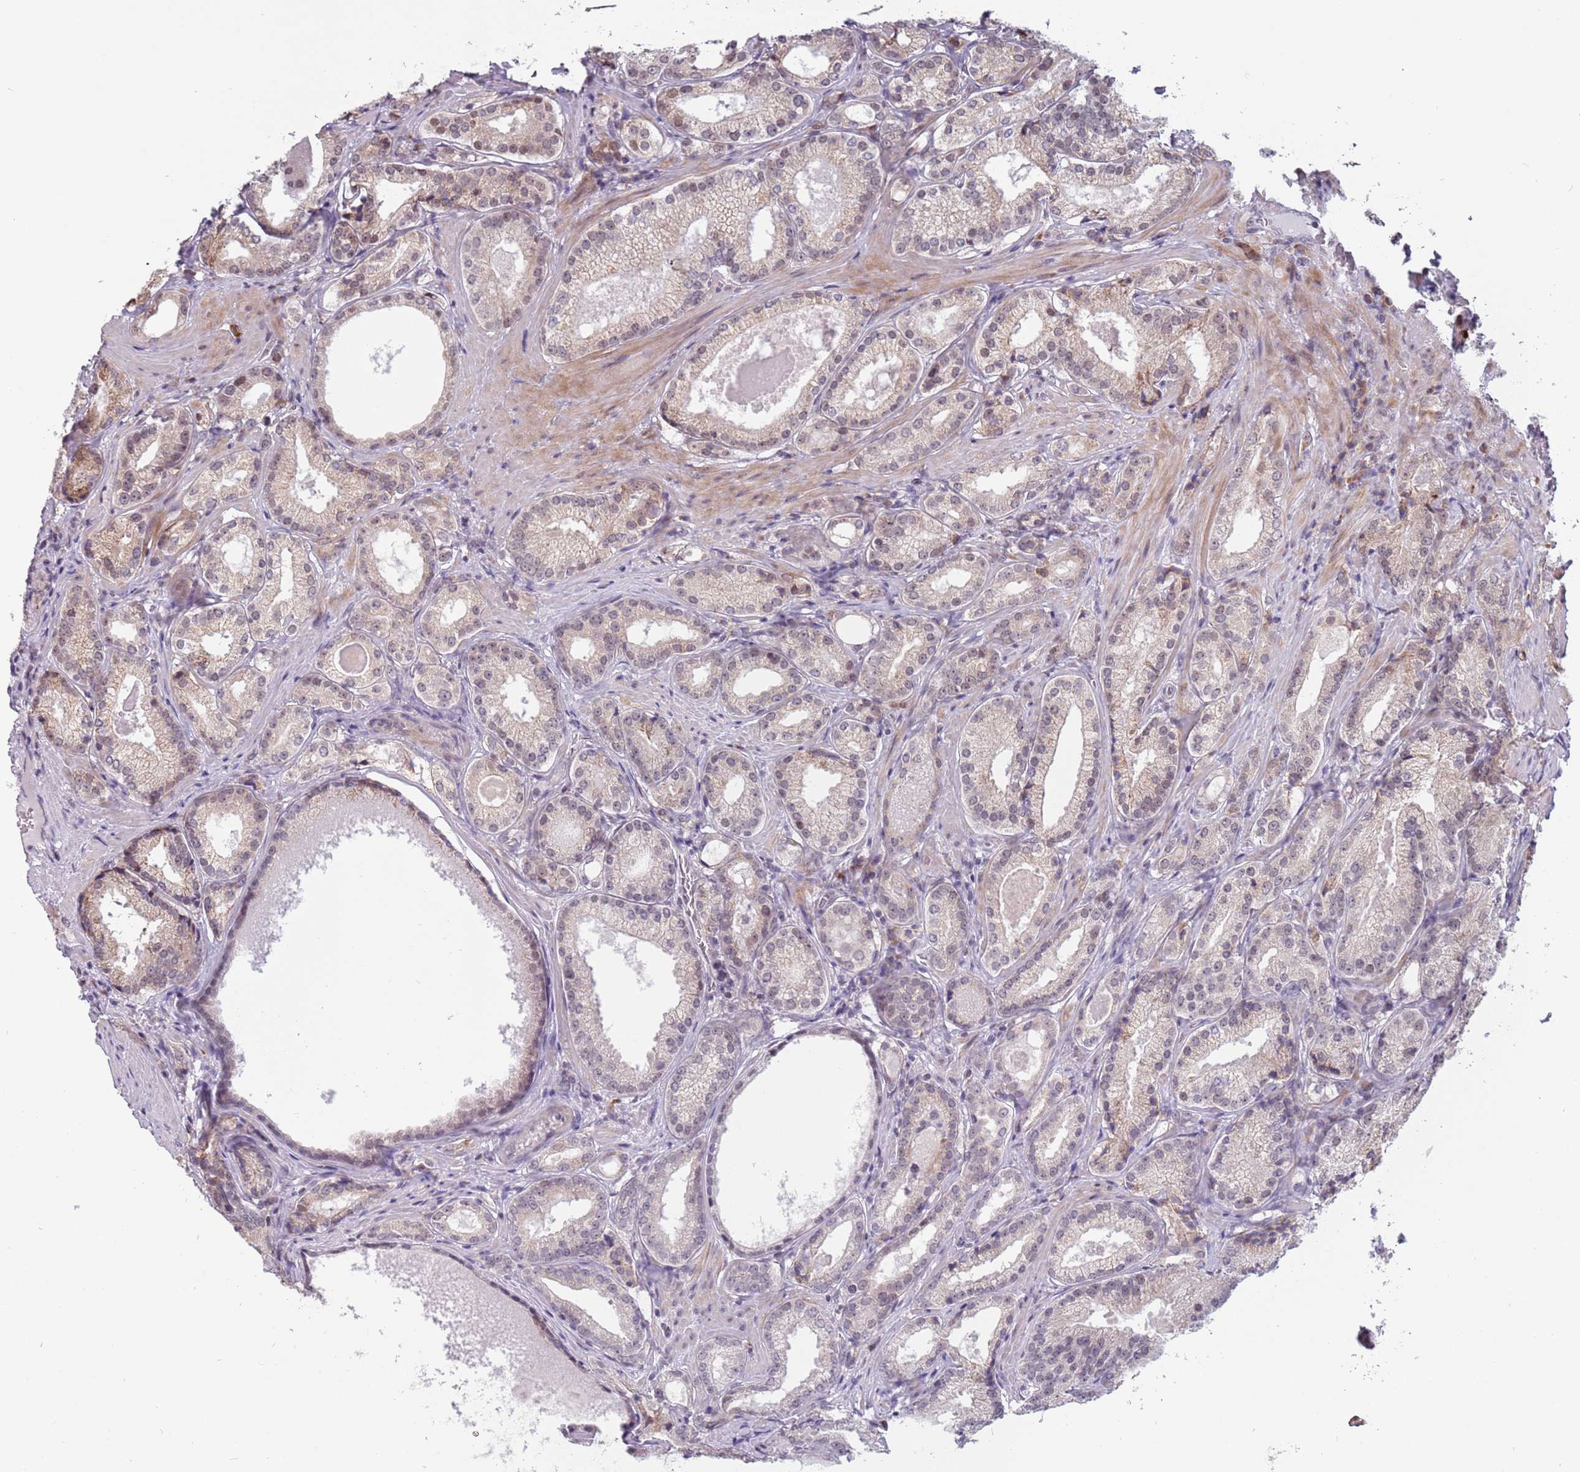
{"staining": {"intensity": "weak", "quantity": "<25%", "location": "nuclear"}, "tissue": "prostate cancer", "cell_type": "Tumor cells", "image_type": "cancer", "snomed": [{"axis": "morphology", "description": "Adenocarcinoma, Low grade"}, {"axis": "topography", "description": "Prostate"}], "caption": "Immunohistochemistry photomicrograph of neoplastic tissue: prostate cancer stained with DAB exhibits no significant protein staining in tumor cells.", "gene": "BARD1", "patient": {"sex": "male", "age": 57}}